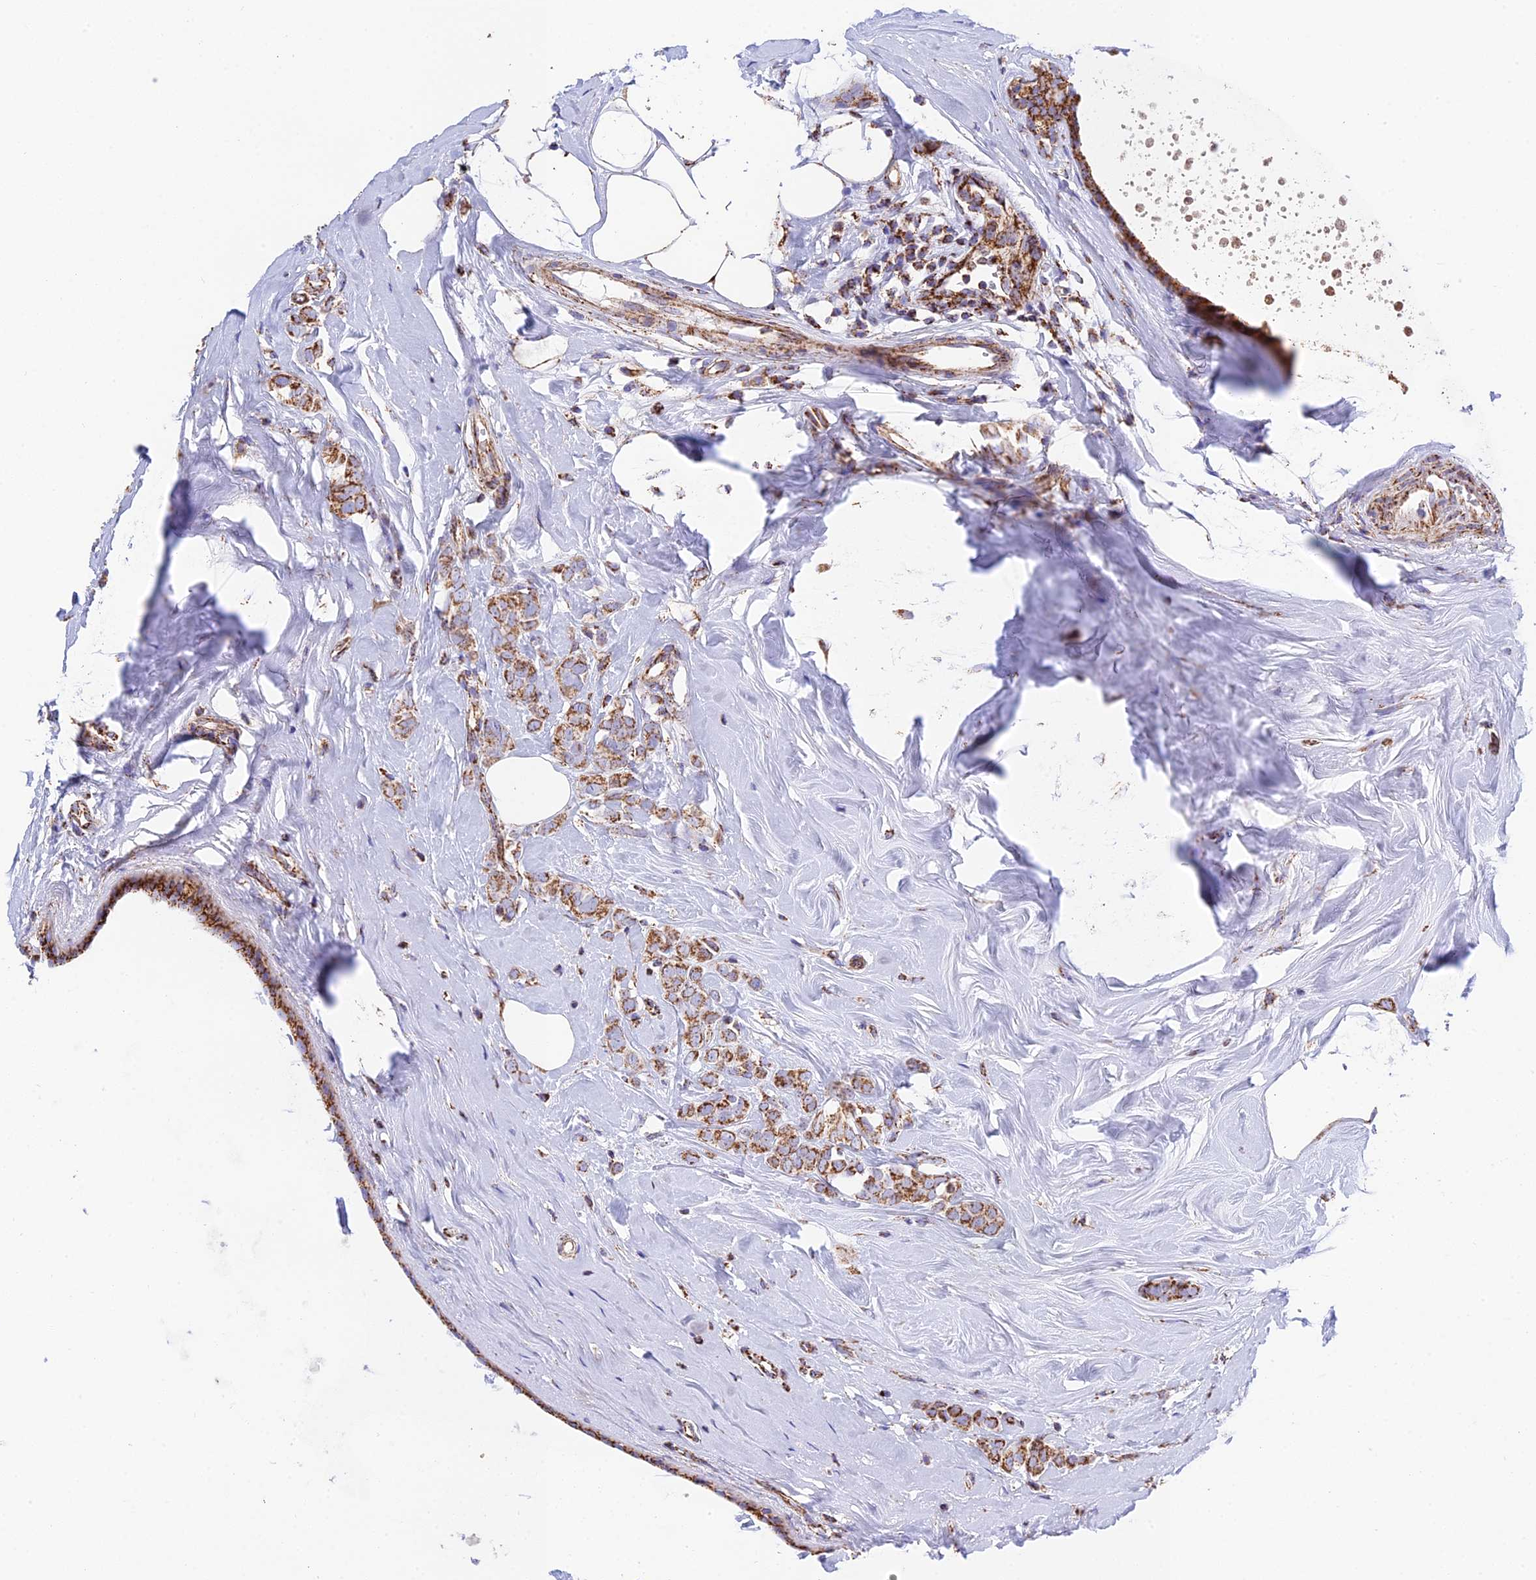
{"staining": {"intensity": "moderate", "quantity": ">75%", "location": "cytoplasmic/membranous"}, "tissue": "breast cancer", "cell_type": "Tumor cells", "image_type": "cancer", "snomed": [{"axis": "morphology", "description": "Lobular carcinoma"}, {"axis": "topography", "description": "Breast"}], "caption": "Human breast cancer (lobular carcinoma) stained with a protein marker demonstrates moderate staining in tumor cells.", "gene": "CHCHD3", "patient": {"sex": "female", "age": 47}}